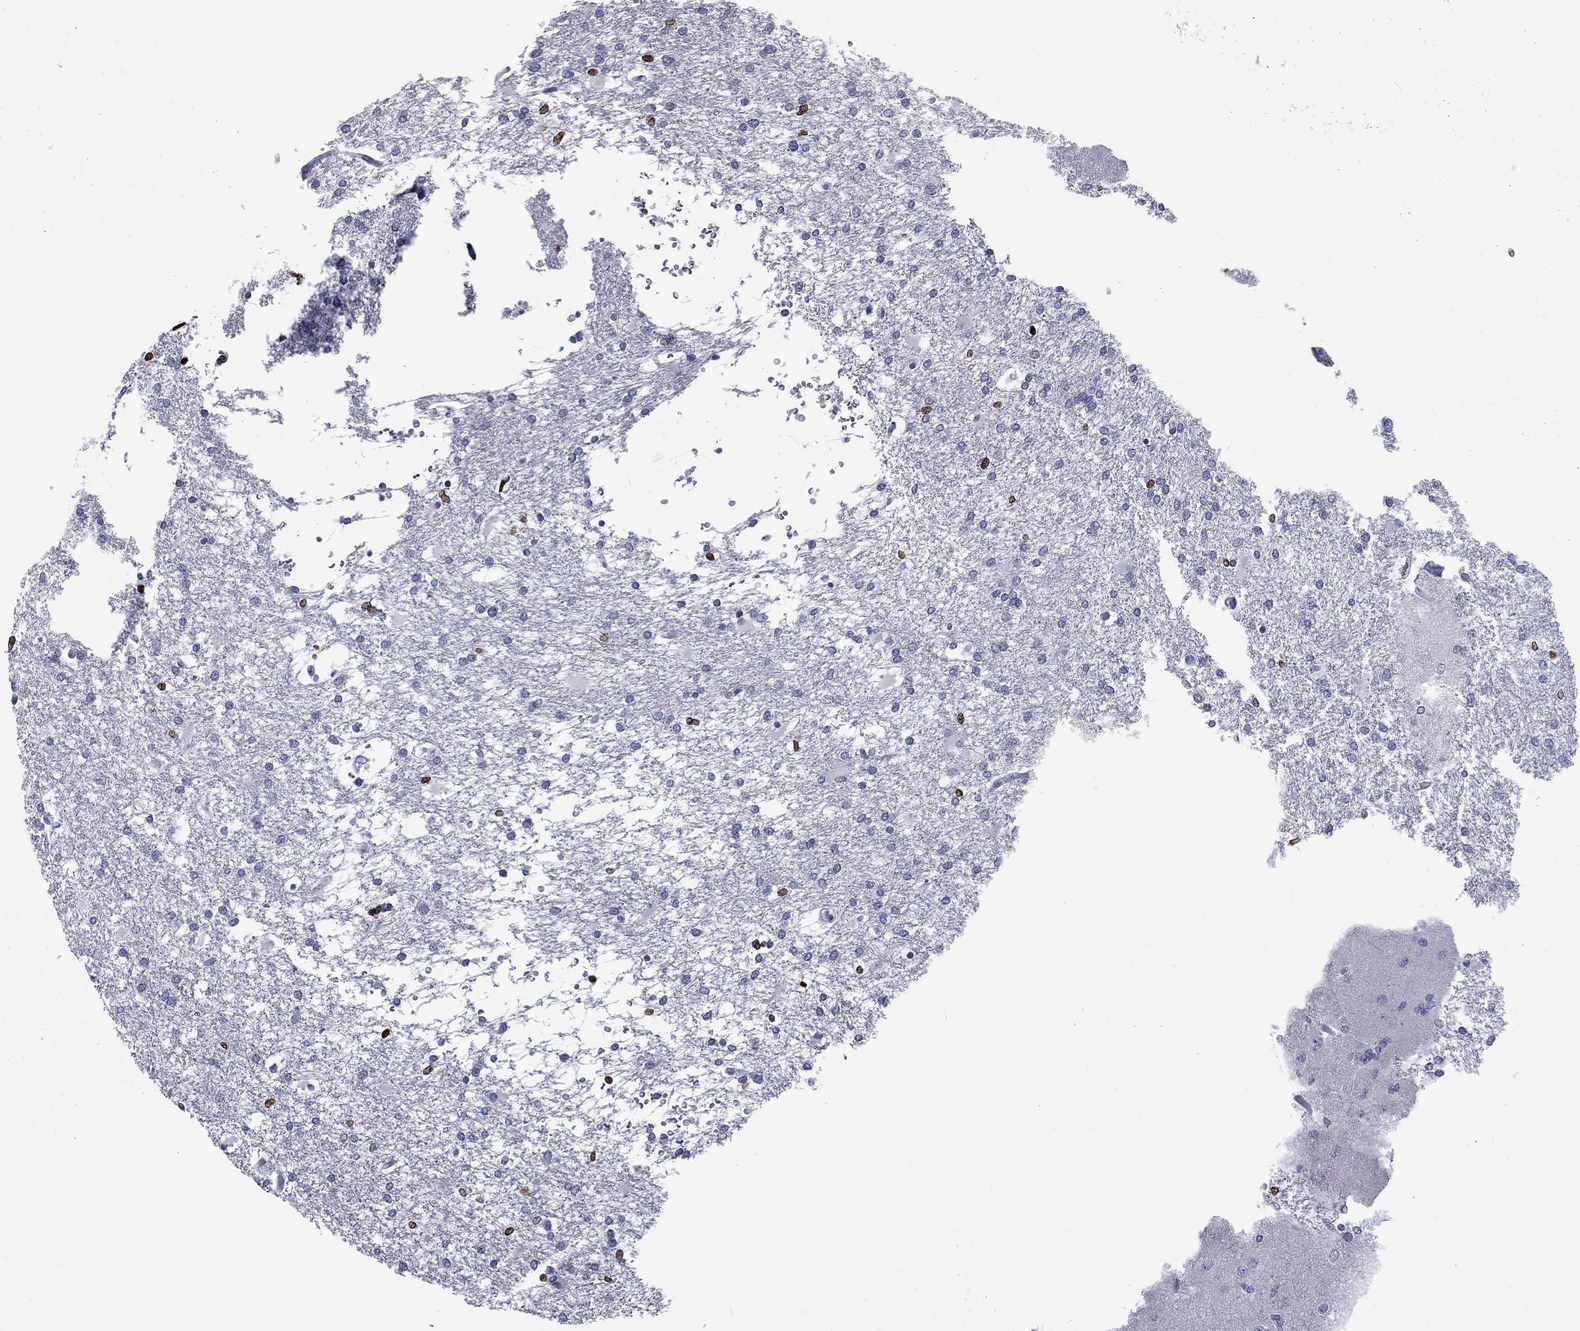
{"staining": {"intensity": "negative", "quantity": "none", "location": "none"}, "tissue": "glioma", "cell_type": "Tumor cells", "image_type": "cancer", "snomed": [{"axis": "morphology", "description": "Glioma, malignant, High grade"}, {"axis": "topography", "description": "Cerebral cortex"}], "caption": "Tumor cells are negative for protein expression in human glioma. Brightfield microscopy of immunohistochemistry stained with DAB (brown) and hematoxylin (blue), captured at high magnification.", "gene": "H1-5", "patient": {"sex": "male", "age": 79}}